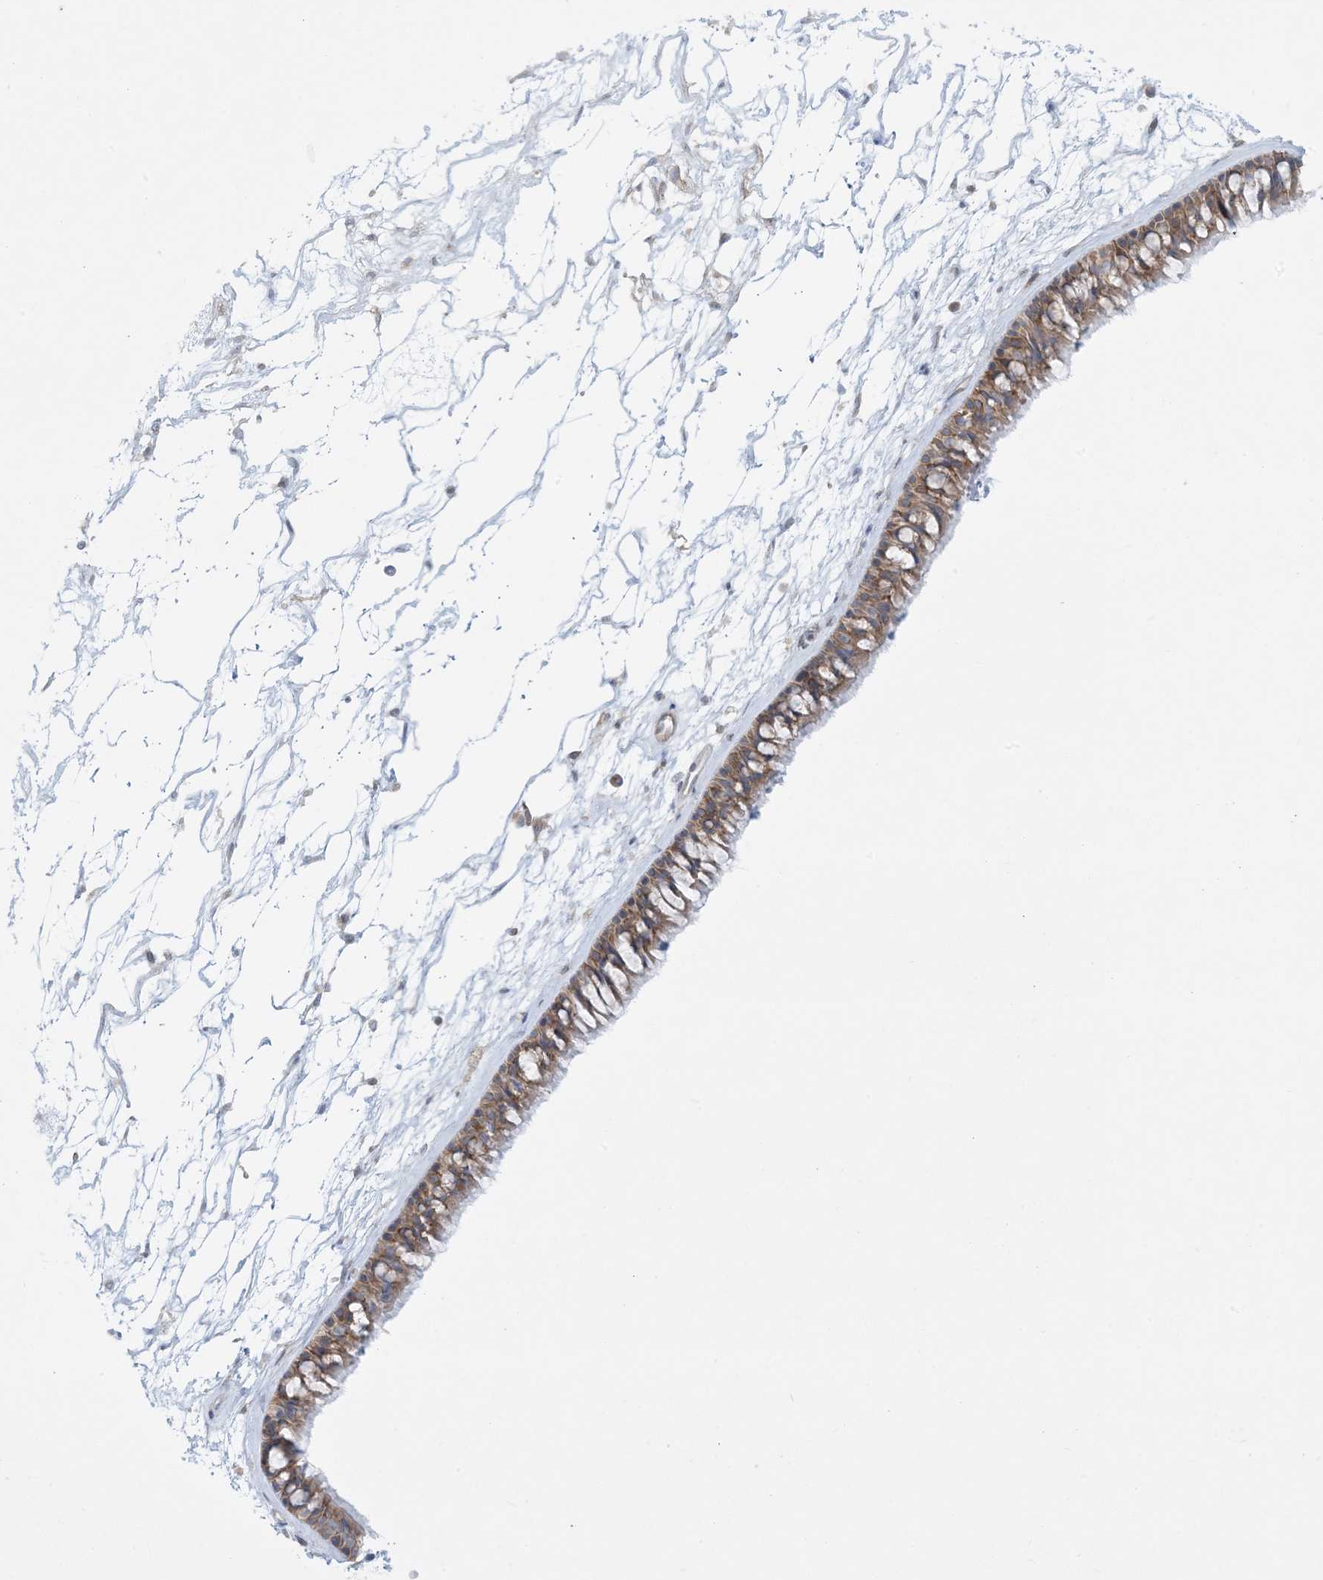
{"staining": {"intensity": "moderate", "quantity": ">75%", "location": "cytoplasmic/membranous"}, "tissue": "nasopharynx", "cell_type": "Respiratory epithelial cells", "image_type": "normal", "snomed": [{"axis": "morphology", "description": "Normal tissue, NOS"}, {"axis": "topography", "description": "Nasopharynx"}], "caption": "The micrograph reveals immunohistochemical staining of unremarkable nasopharynx. There is moderate cytoplasmic/membranous positivity is appreciated in approximately >75% of respiratory epithelial cells. (DAB (3,3'-diaminobenzidine) IHC, brown staining for protein, blue staining for nuclei).", "gene": "SLAMF9", "patient": {"sex": "male", "age": 64}}